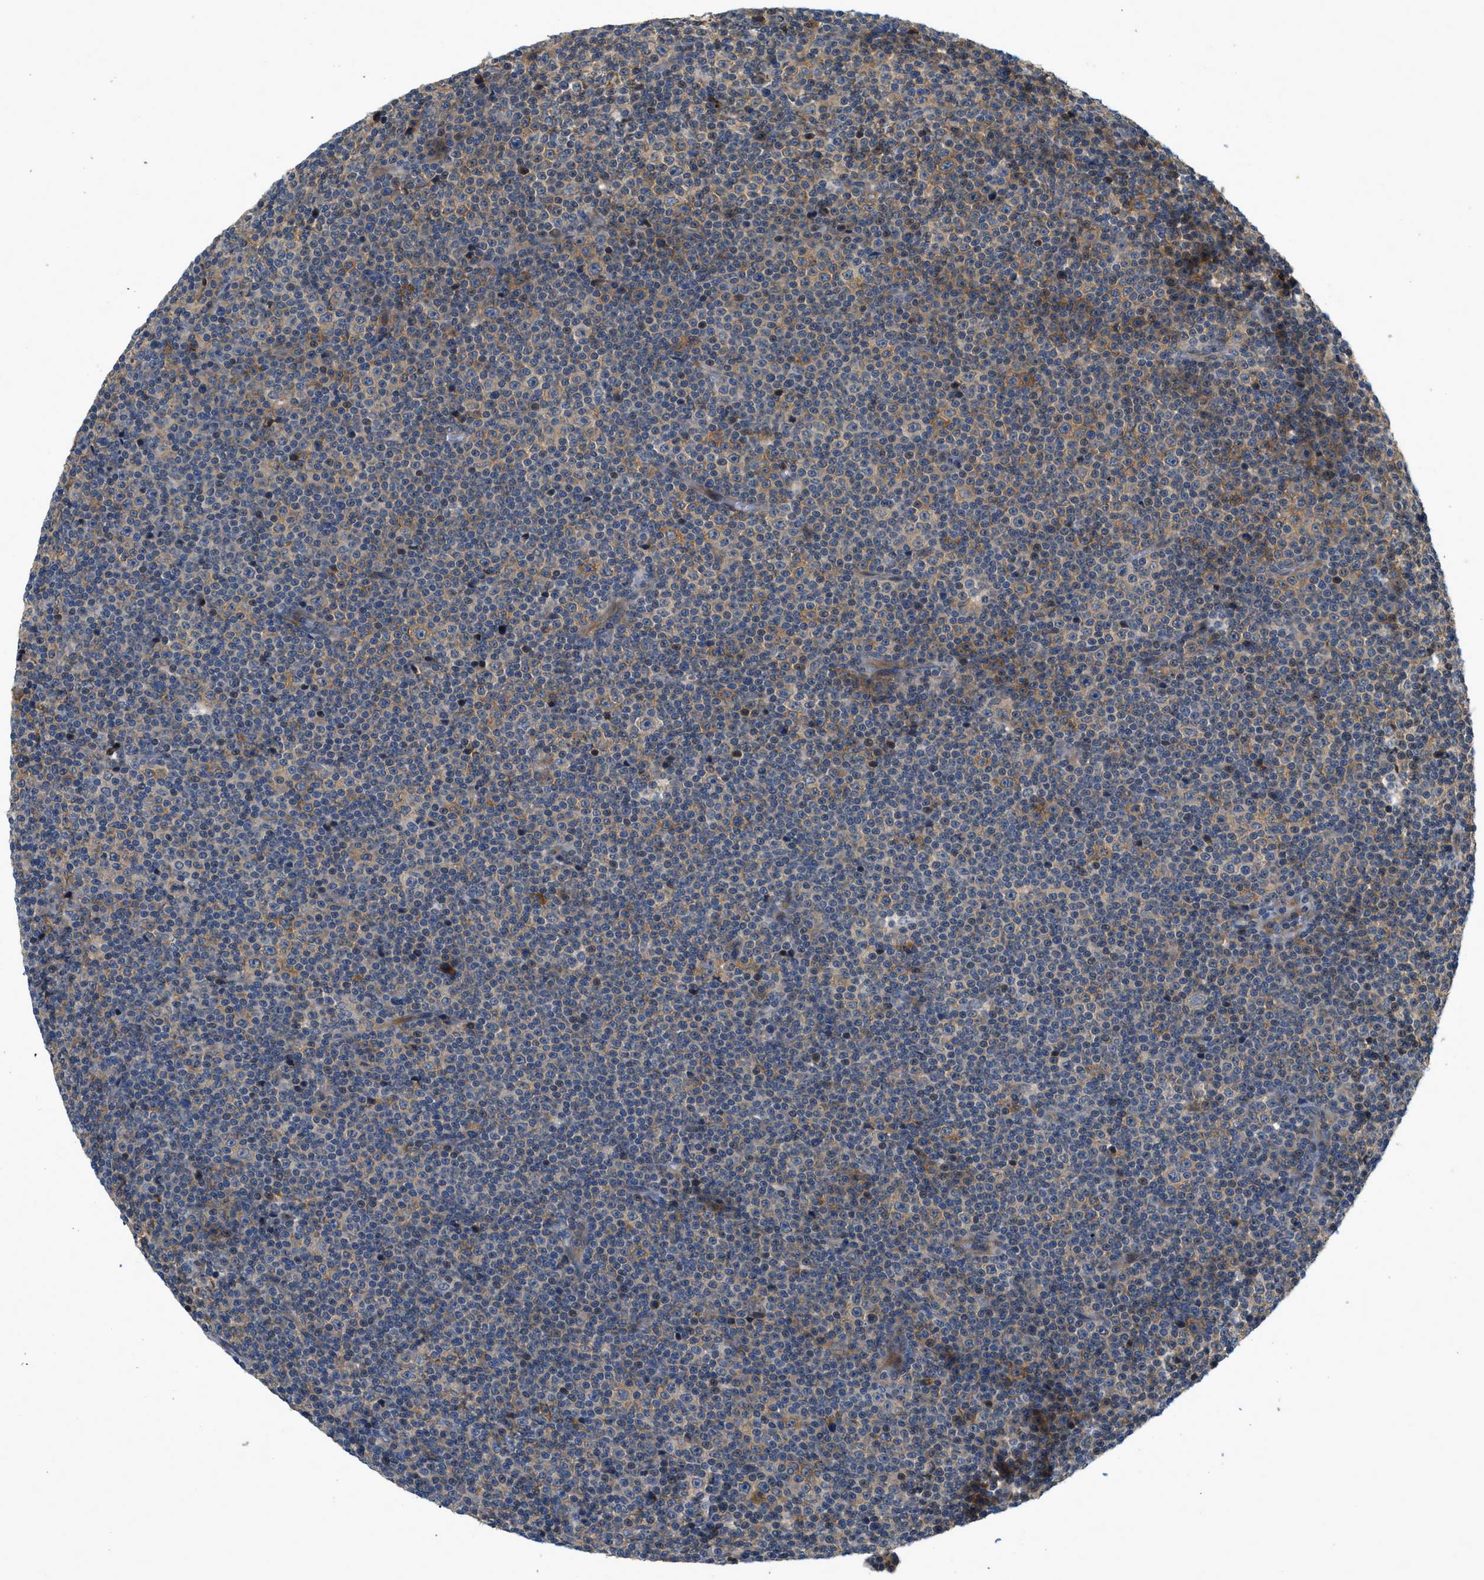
{"staining": {"intensity": "weak", "quantity": "25%-75%", "location": "cytoplasmic/membranous"}, "tissue": "lymphoma", "cell_type": "Tumor cells", "image_type": "cancer", "snomed": [{"axis": "morphology", "description": "Malignant lymphoma, non-Hodgkin's type, Low grade"}, {"axis": "topography", "description": "Lymph node"}], "caption": "High-power microscopy captured an immunohistochemistry (IHC) micrograph of lymphoma, revealing weak cytoplasmic/membranous positivity in approximately 25%-75% of tumor cells.", "gene": "GPR31", "patient": {"sex": "female", "age": 67}}